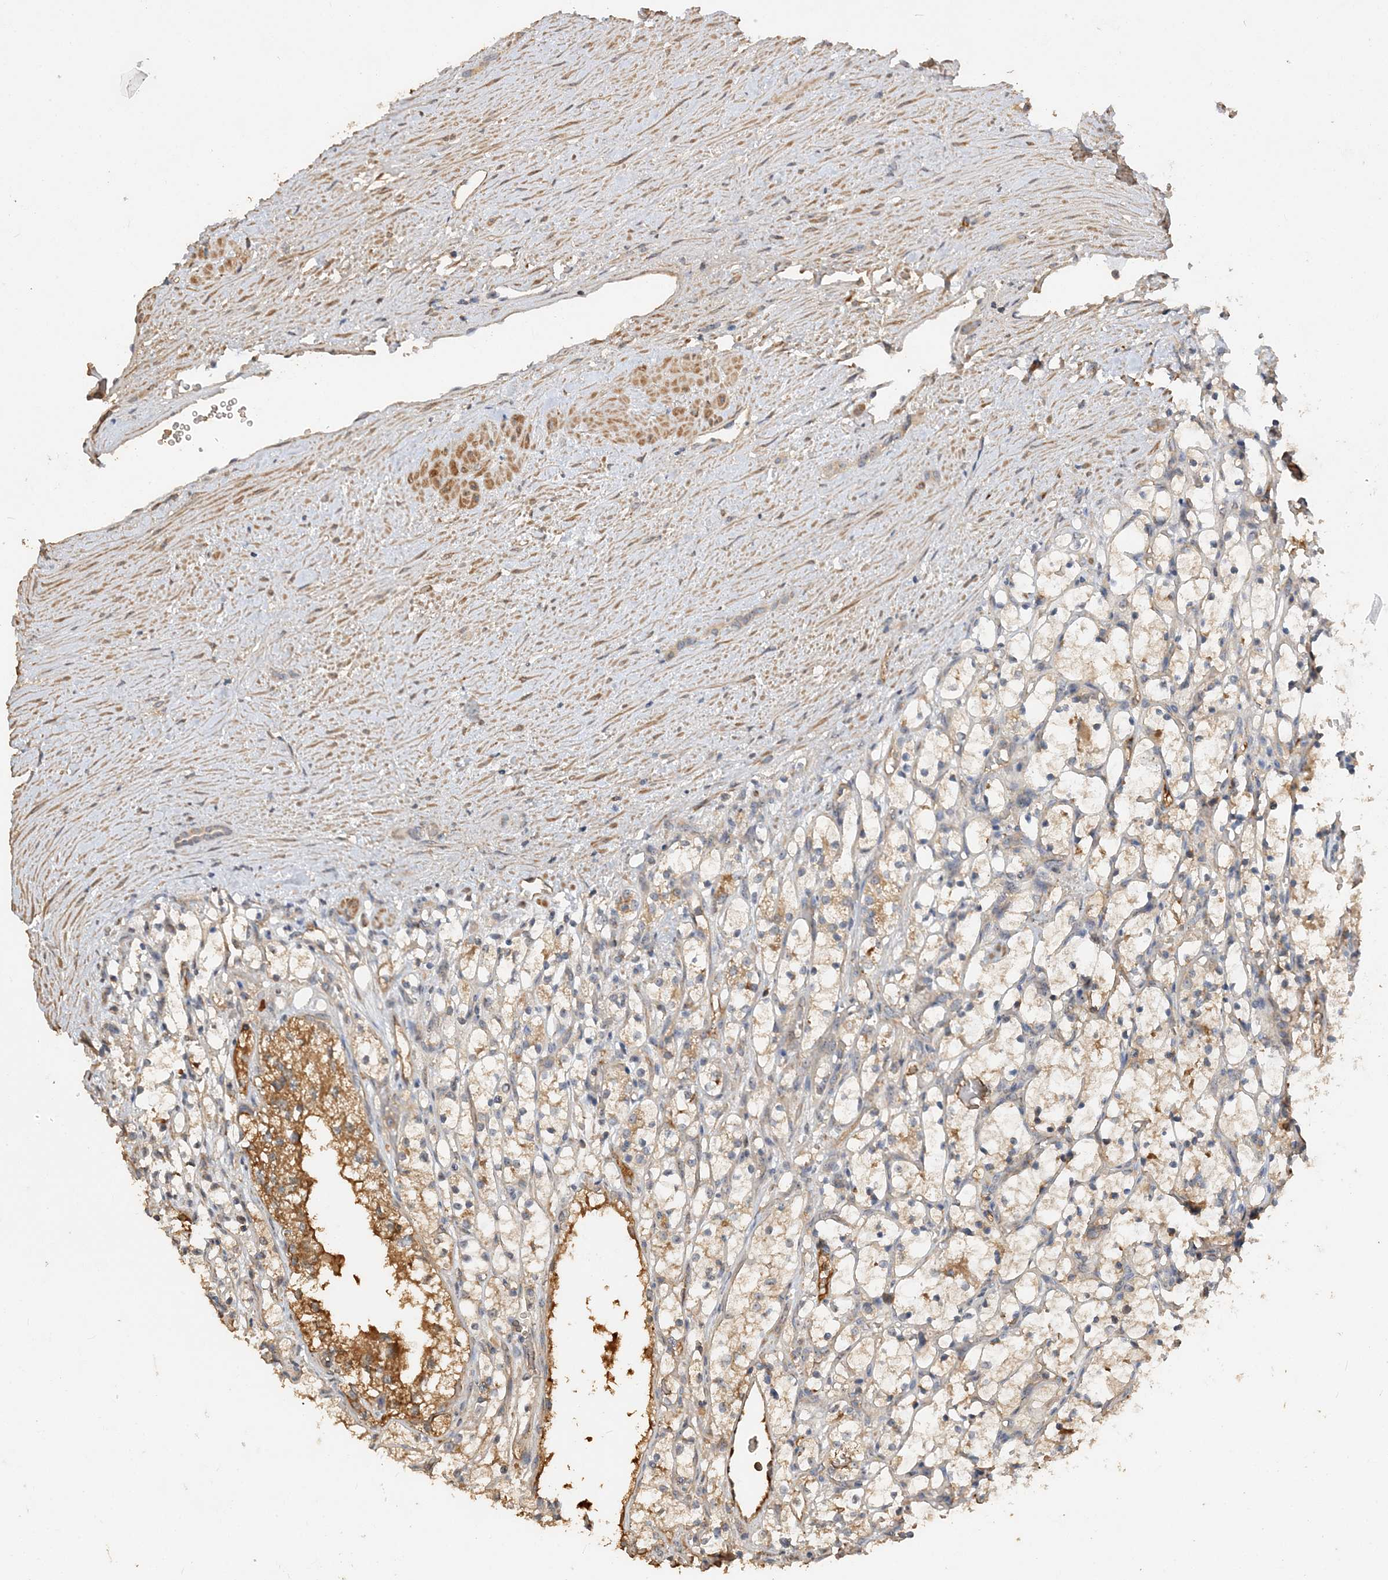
{"staining": {"intensity": "moderate", "quantity": "<25%", "location": "cytoplasmic/membranous"}, "tissue": "renal cancer", "cell_type": "Tumor cells", "image_type": "cancer", "snomed": [{"axis": "morphology", "description": "Adenocarcinoma, NOS"}, {"axis": "topography", "description": "Kidney"}], "caption": "Renal cancer stained for a protein shows moderate cytoplasmic/membranous positivity in tumor cells.", "gene": "GRINA", "patient": {"sex": "female", "age": 69}}